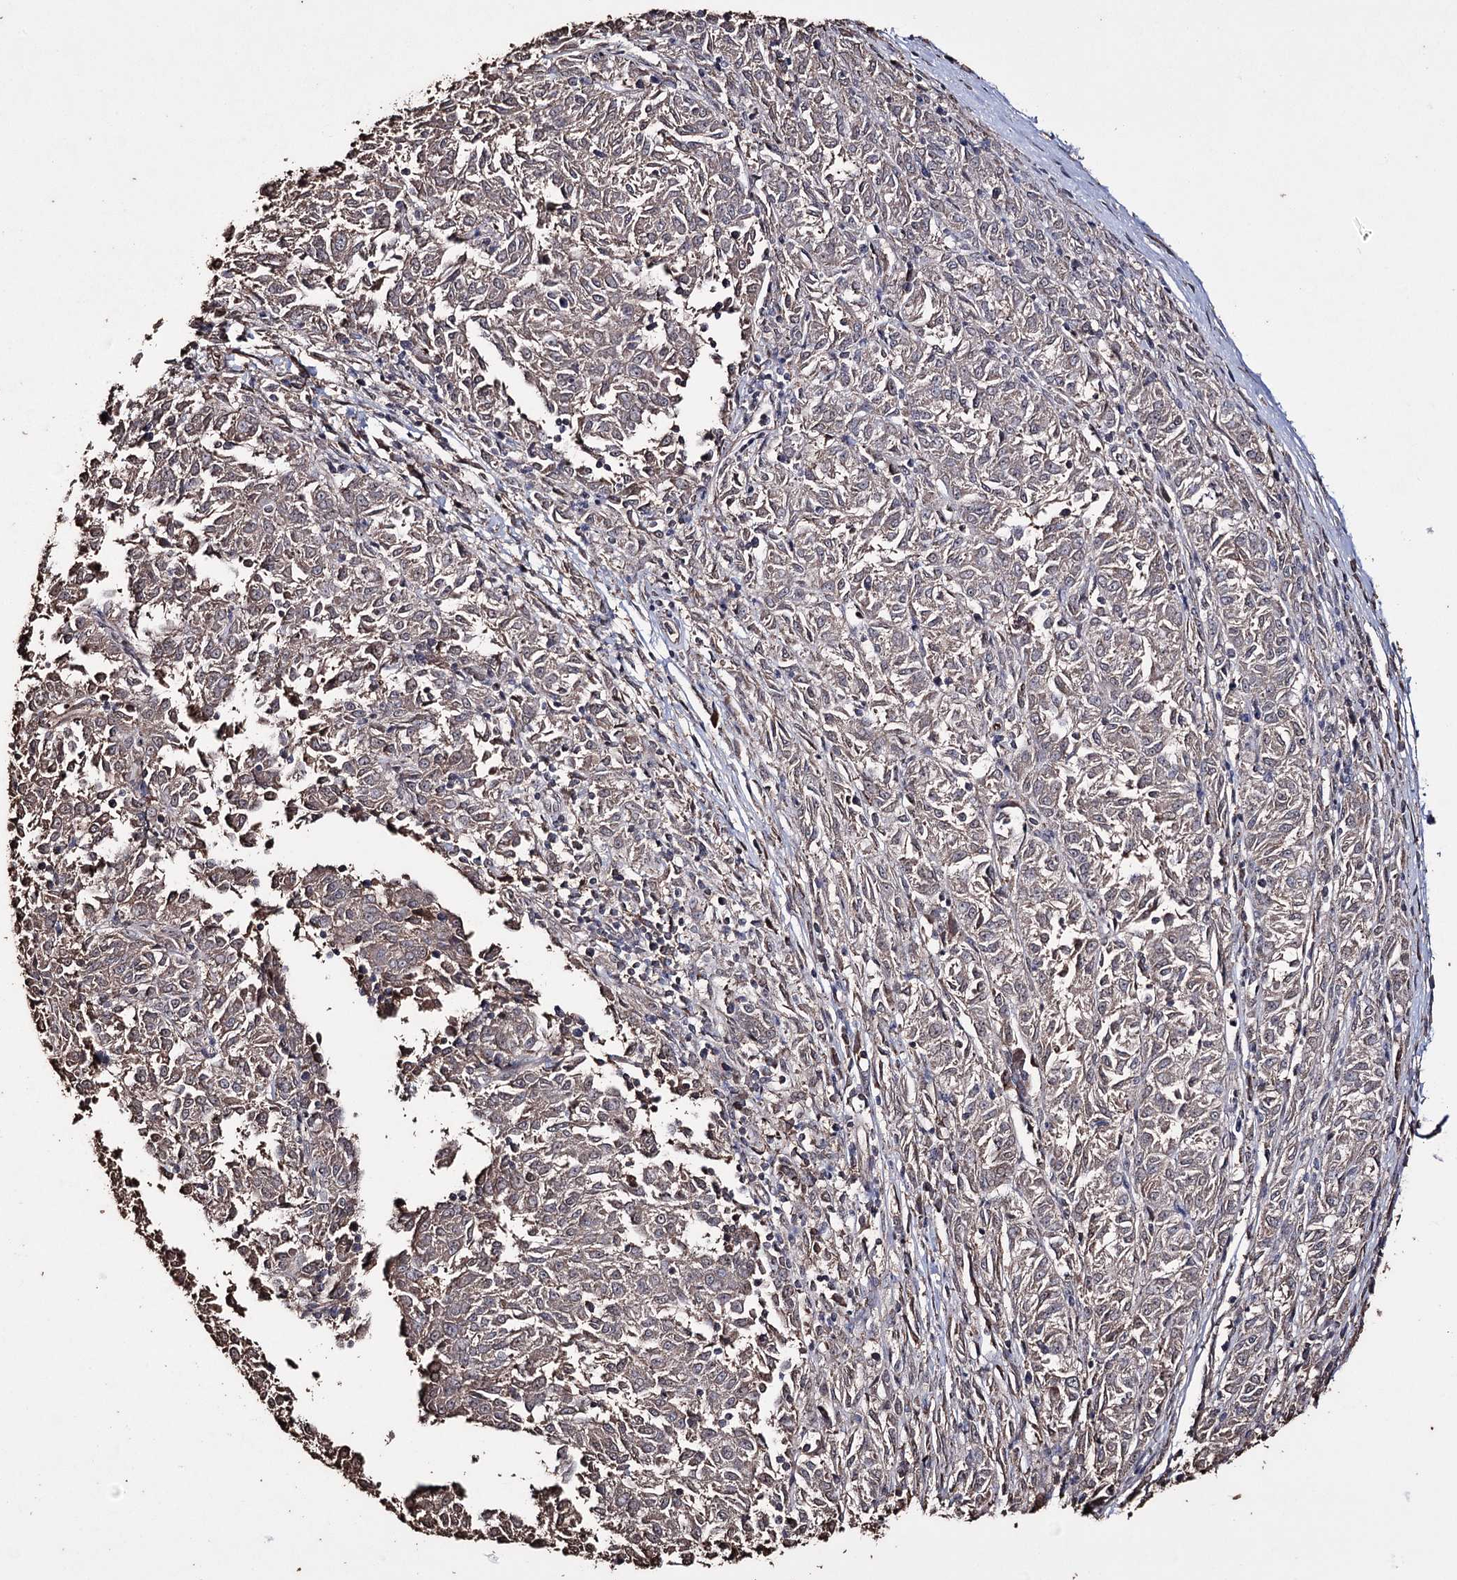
{"staining": {"intensity": "weak", "quantity": "<25%", "location": "cytoplasmic/membranous"}, "tissue": "melanoma", "cell_type": "Tumor cells", "image_type": "cancer", "snomed": [{"axis": "morphology", "description": "Malignant melanoma, NOS"}, {"axis": "topography", "description": "Skin"}], "caption": "High power microscopy histopathology image of an immunohistochemistry (IHC) histopathology image of melanoma, revealing no significant positivity in tumor cells.", "gene": "ZNF662", "patient": {"sex": "female", "age": 72}}